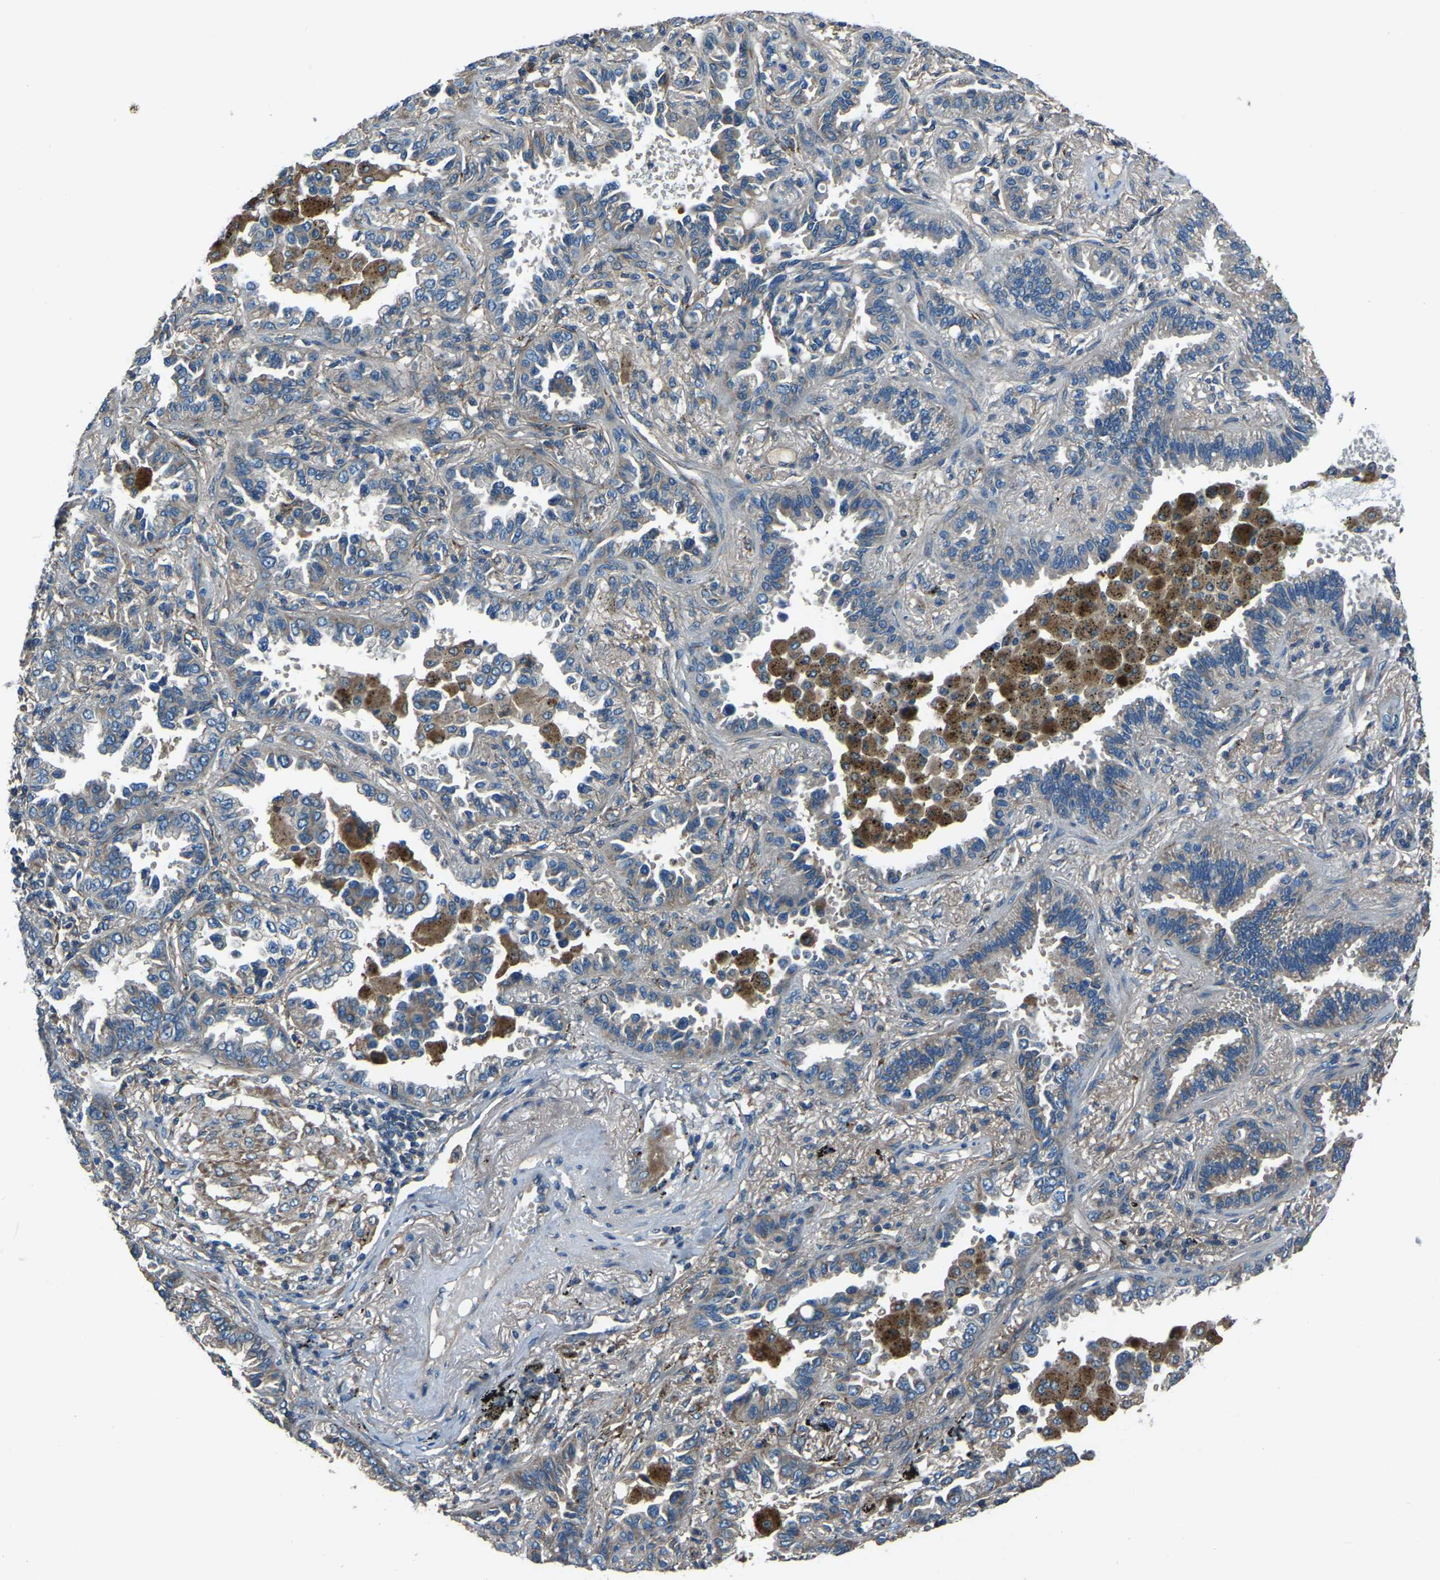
{"staining": {"intensity": "moderate", "quantity": "<25%", "location": "cytoplasmic/membranous"}, "tissue": "lung cancer", "cell_type": "Tumor cells", "image_type": "cancer", "snomed": [{"axis": "morphology", "description": "Normal tissue, NOS"}, {"axis": "morphology", "description": "Adenocarcinoma, NOS"}, {"axis": "topography", "description": "Lung"}], "caption": "A brown stain labels moderate cytoplasmic/membranous positivity of a protein in human lung cancer tumor cells. The staining was performed using DAB (3,3'-diaminobenzidine) to visualize the protein expression in brown, while the nuclei were stained in blue with hematoxylin (Magnification: 20x).", "gene": "COL3A1", "patient": {"sex": "male", "age": 59}}